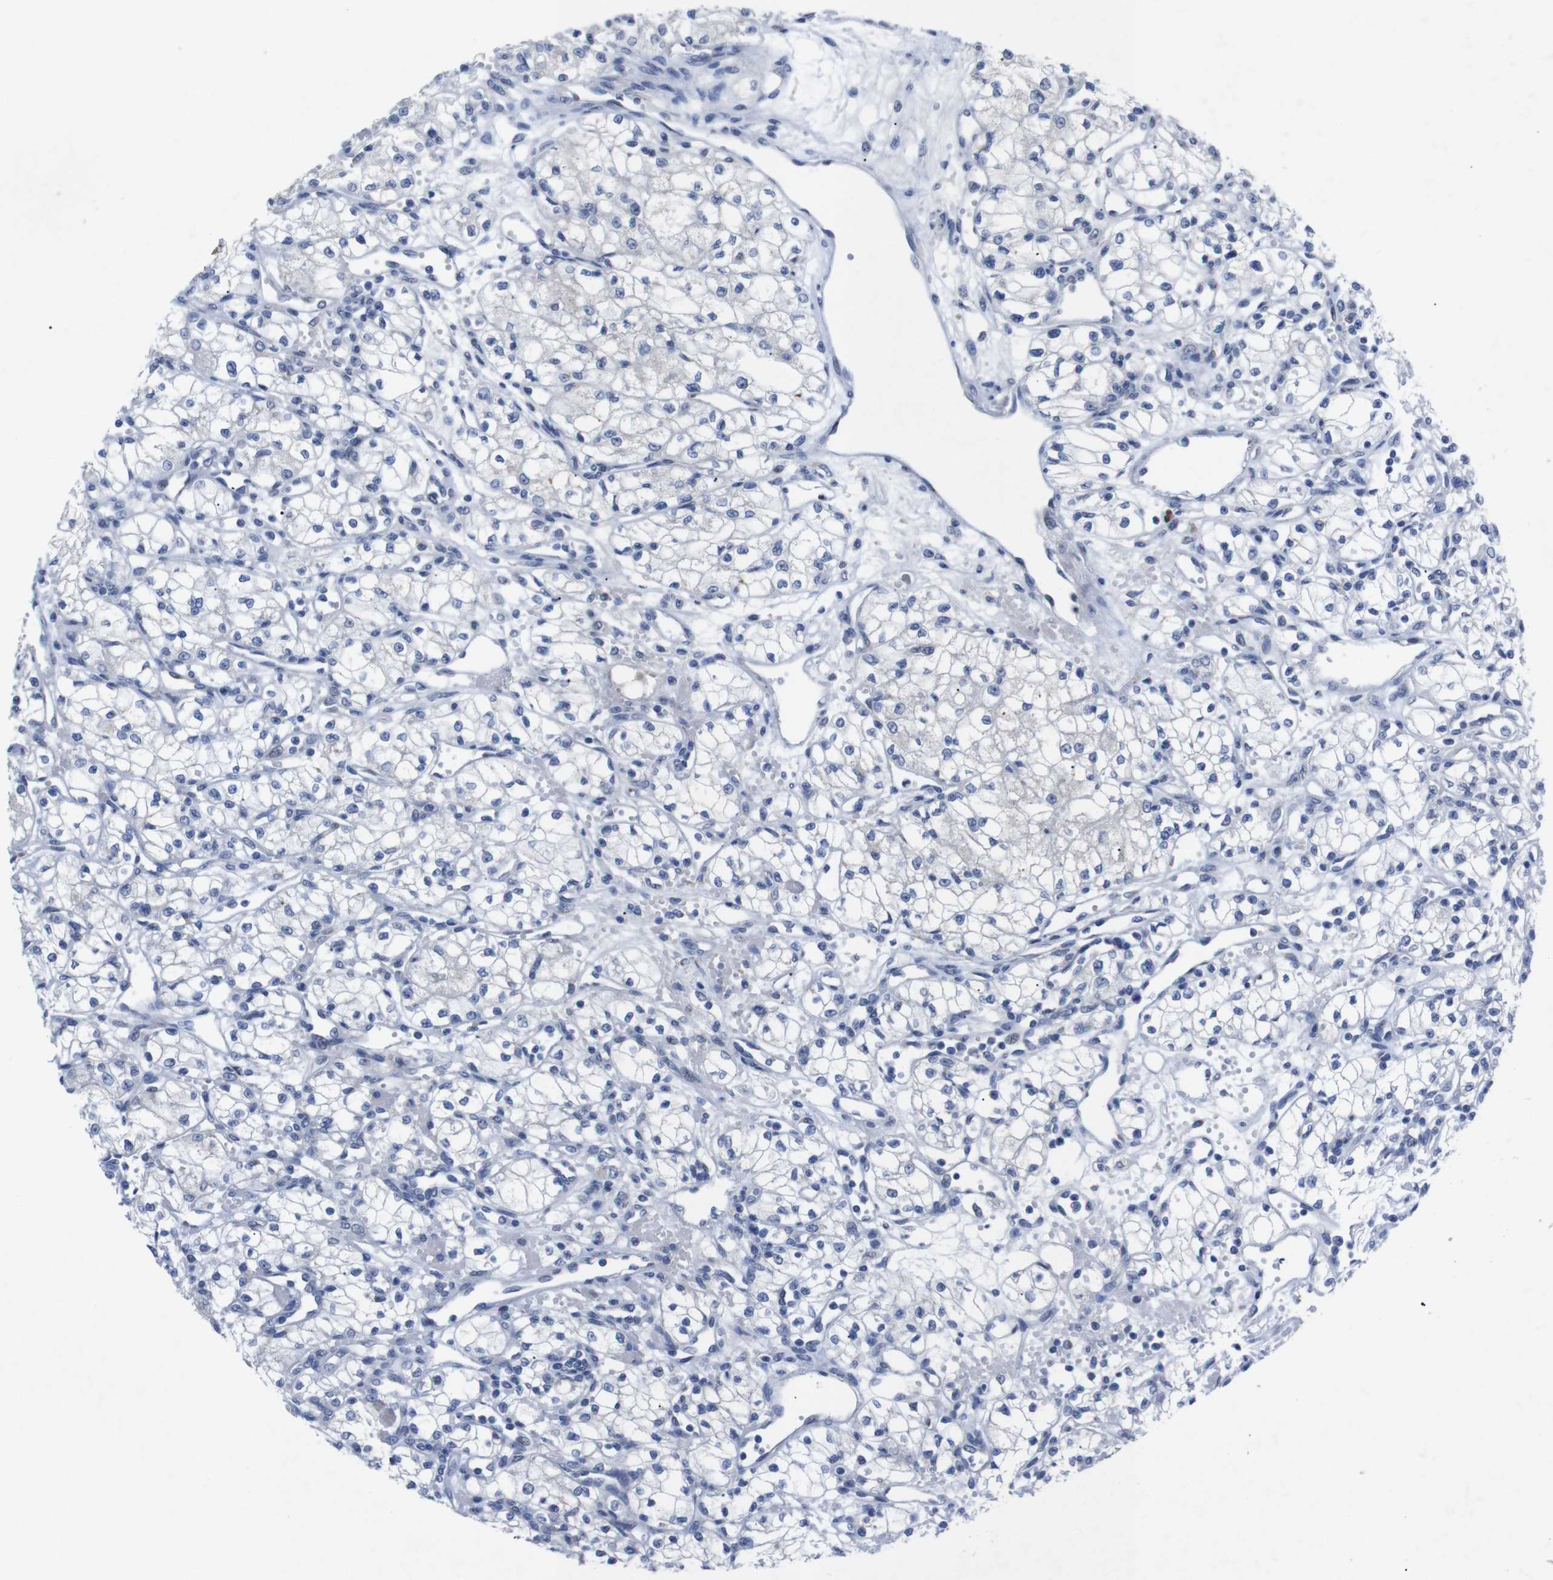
{"staining": {"intensity": "negative", "quantity": "none", "location": "none"}, "tissue": "renal cancer", "cell_type": "Tumor cells", "image_type": "cancer", "snomed": [{"axis": "morphology", "description": "Normal tissue, NOS"}, {"axis": "morphology", "description": "Adenocarcinoma, NOS"}, {"axis": "topography", "description": "Kidney"}], "caption": "Tumor cells show no significant protein staining in renal adenocarcinoma.", "gene": "IRF4", "patient": {"sex": "male", "age": 59}}